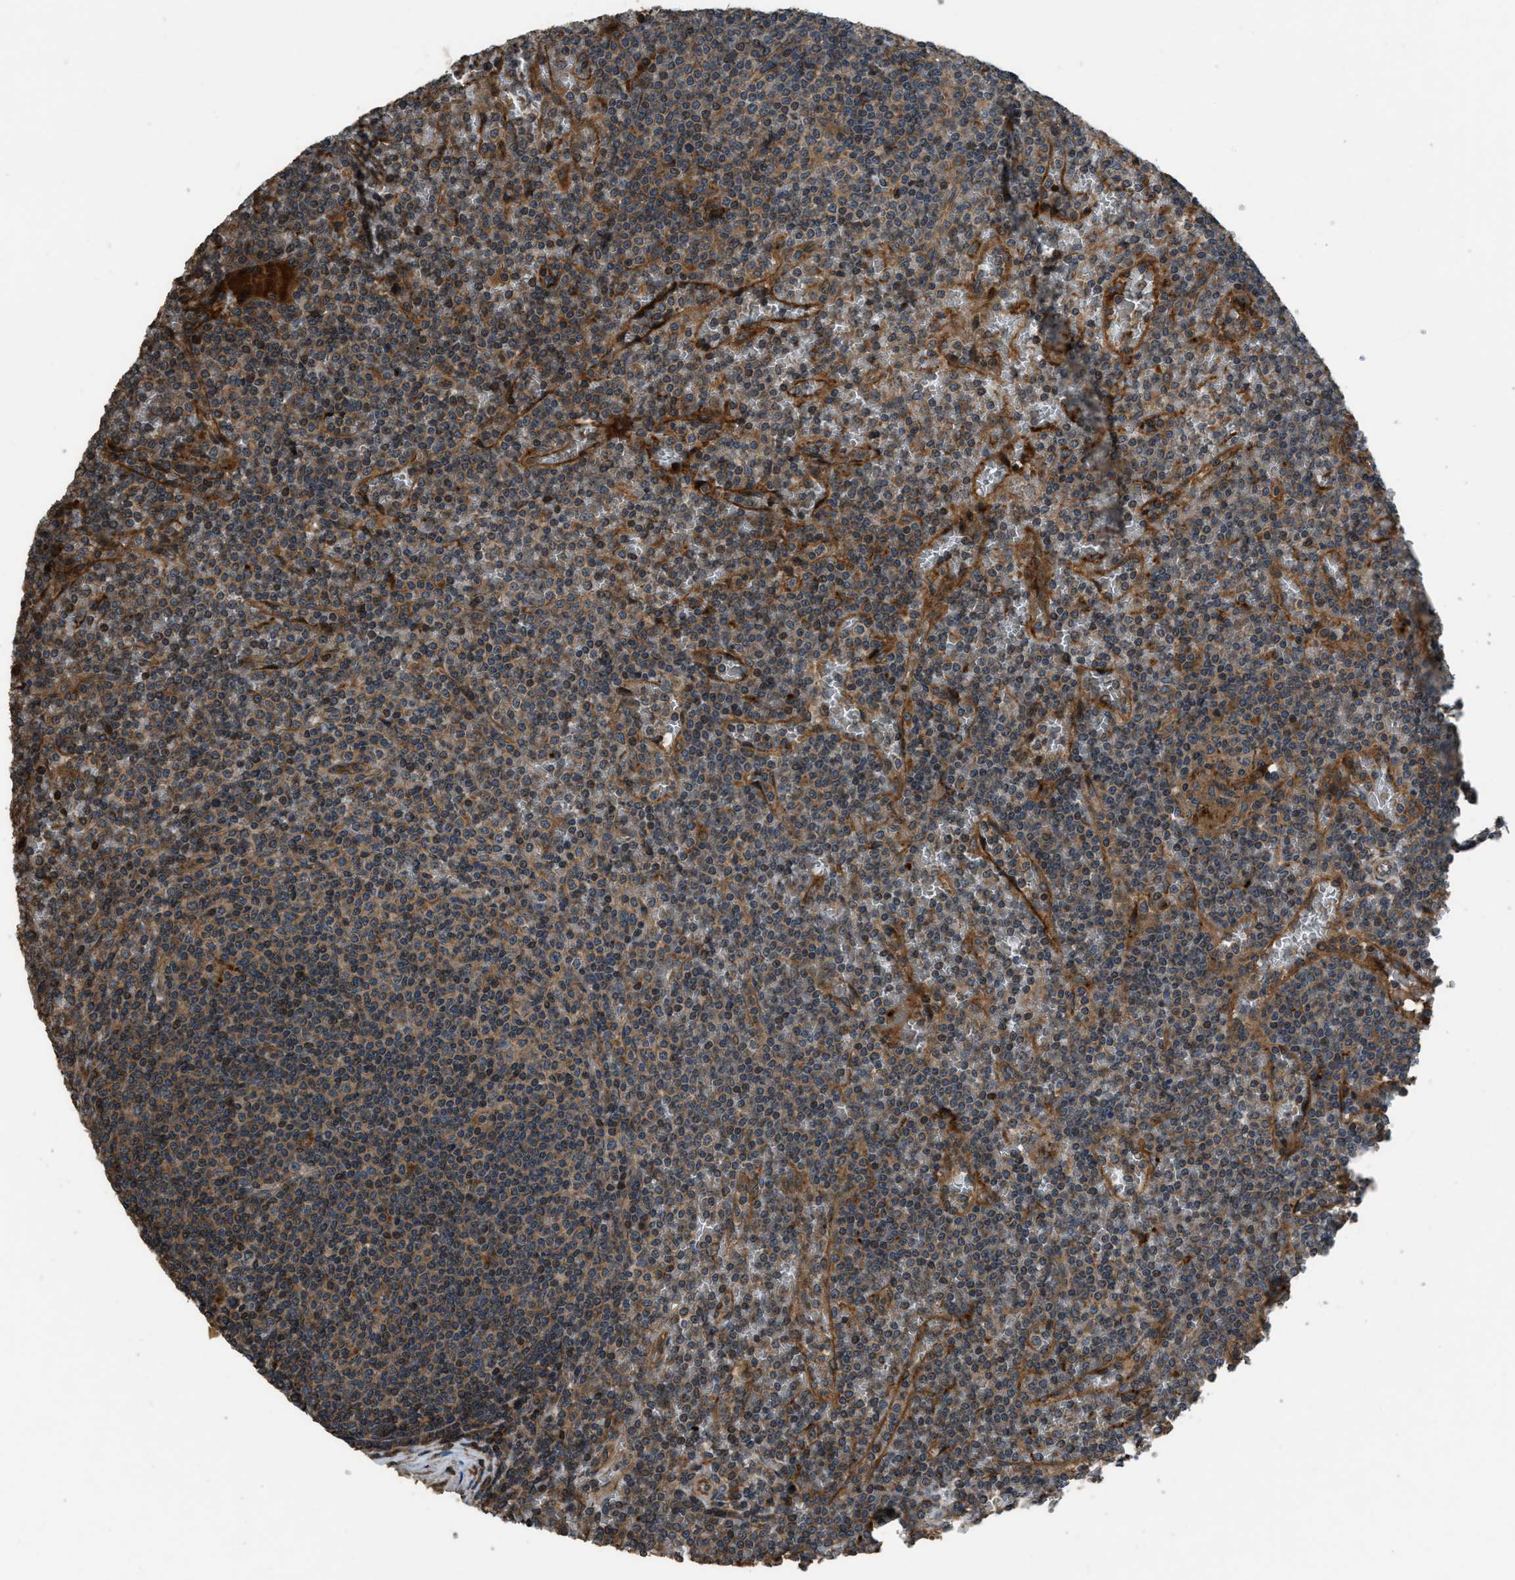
{"staining": {"intensity": "moderate", "quantity": "25%-75%", "location": "cytoplasmic/membranous"}, "tissue": "lymphoma", "cell_type": "Tumor cells", "image_type": "cancer", "snomed": [{"axis": "morphology", "description": "Malignant lymphoma, non-Hodgkin's type, Low grade"}, {"axis": "topography", "description": "Spleen"}], "caption": "Immunohistochemical staining of human malignant lymphoma, non-Hodgkin's type (low-grade) exhibits moderate cytoplasmic/membranous protein staining in about 25%-75% of tumor cells.", "gene": "GGH", "patient": {"sex": "female", "age": 19}}